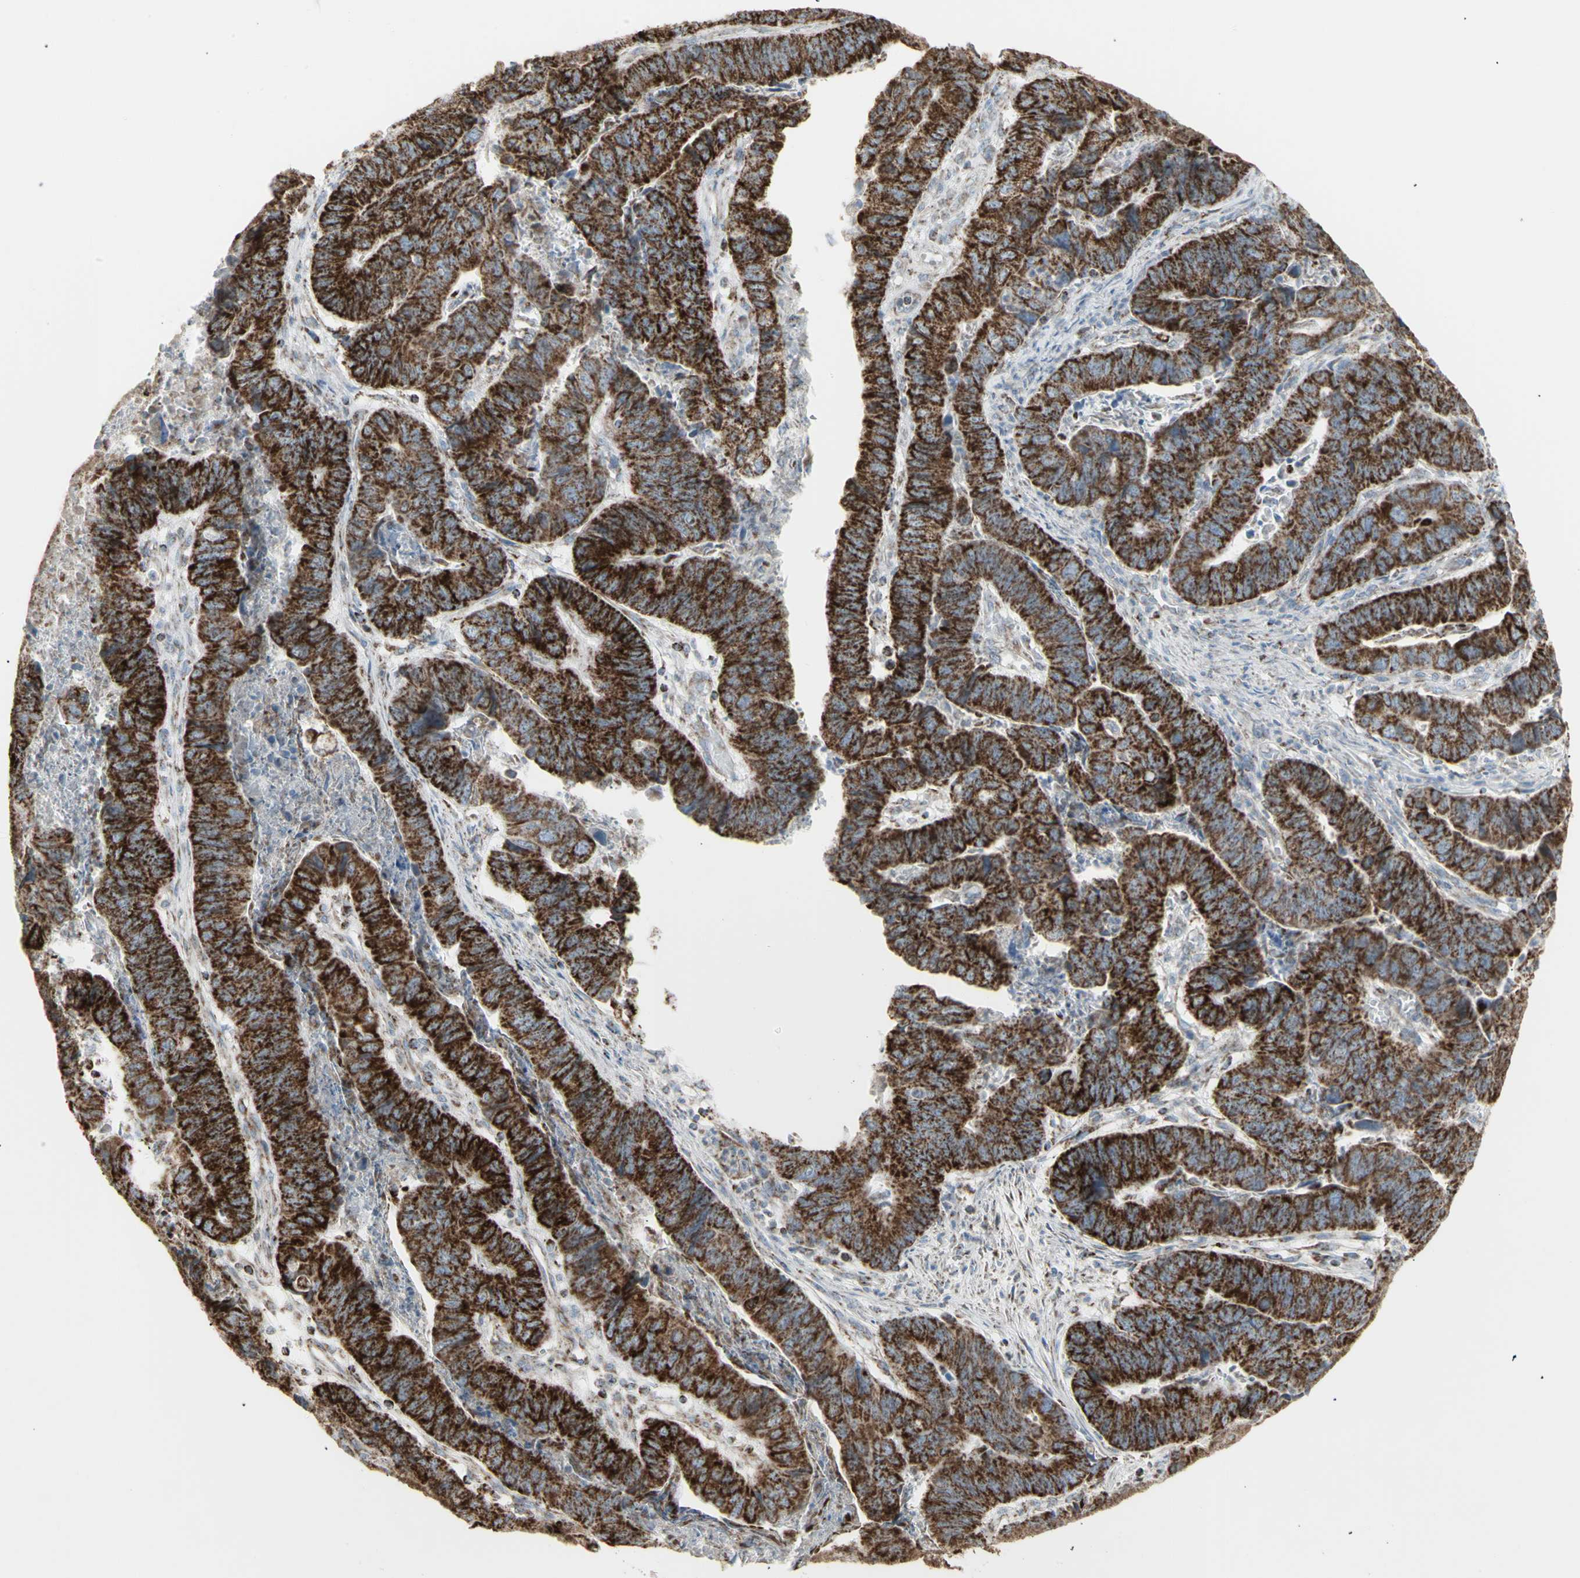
{"staining": {"intensity": "strong", "quantity": ">75%", "location": "cytoplasmic/membranous"}, "tissue": "stomach cancer", "cell_type": "Tumor cells", "image_type": "cancer", "snomed": [{"axis": "morphology", "description": "Adenocarcinoma, NOS"}, {"axis": "topography", "description": "Stomach, lower"}], "caption": "A brown stain labels strong cytoplasmic/membranous expression of a protein in adenocarcinoma (stomach) tumor cells.", "gene": "PLGRKT", "patient": {"sex": "male", "age": 77}}